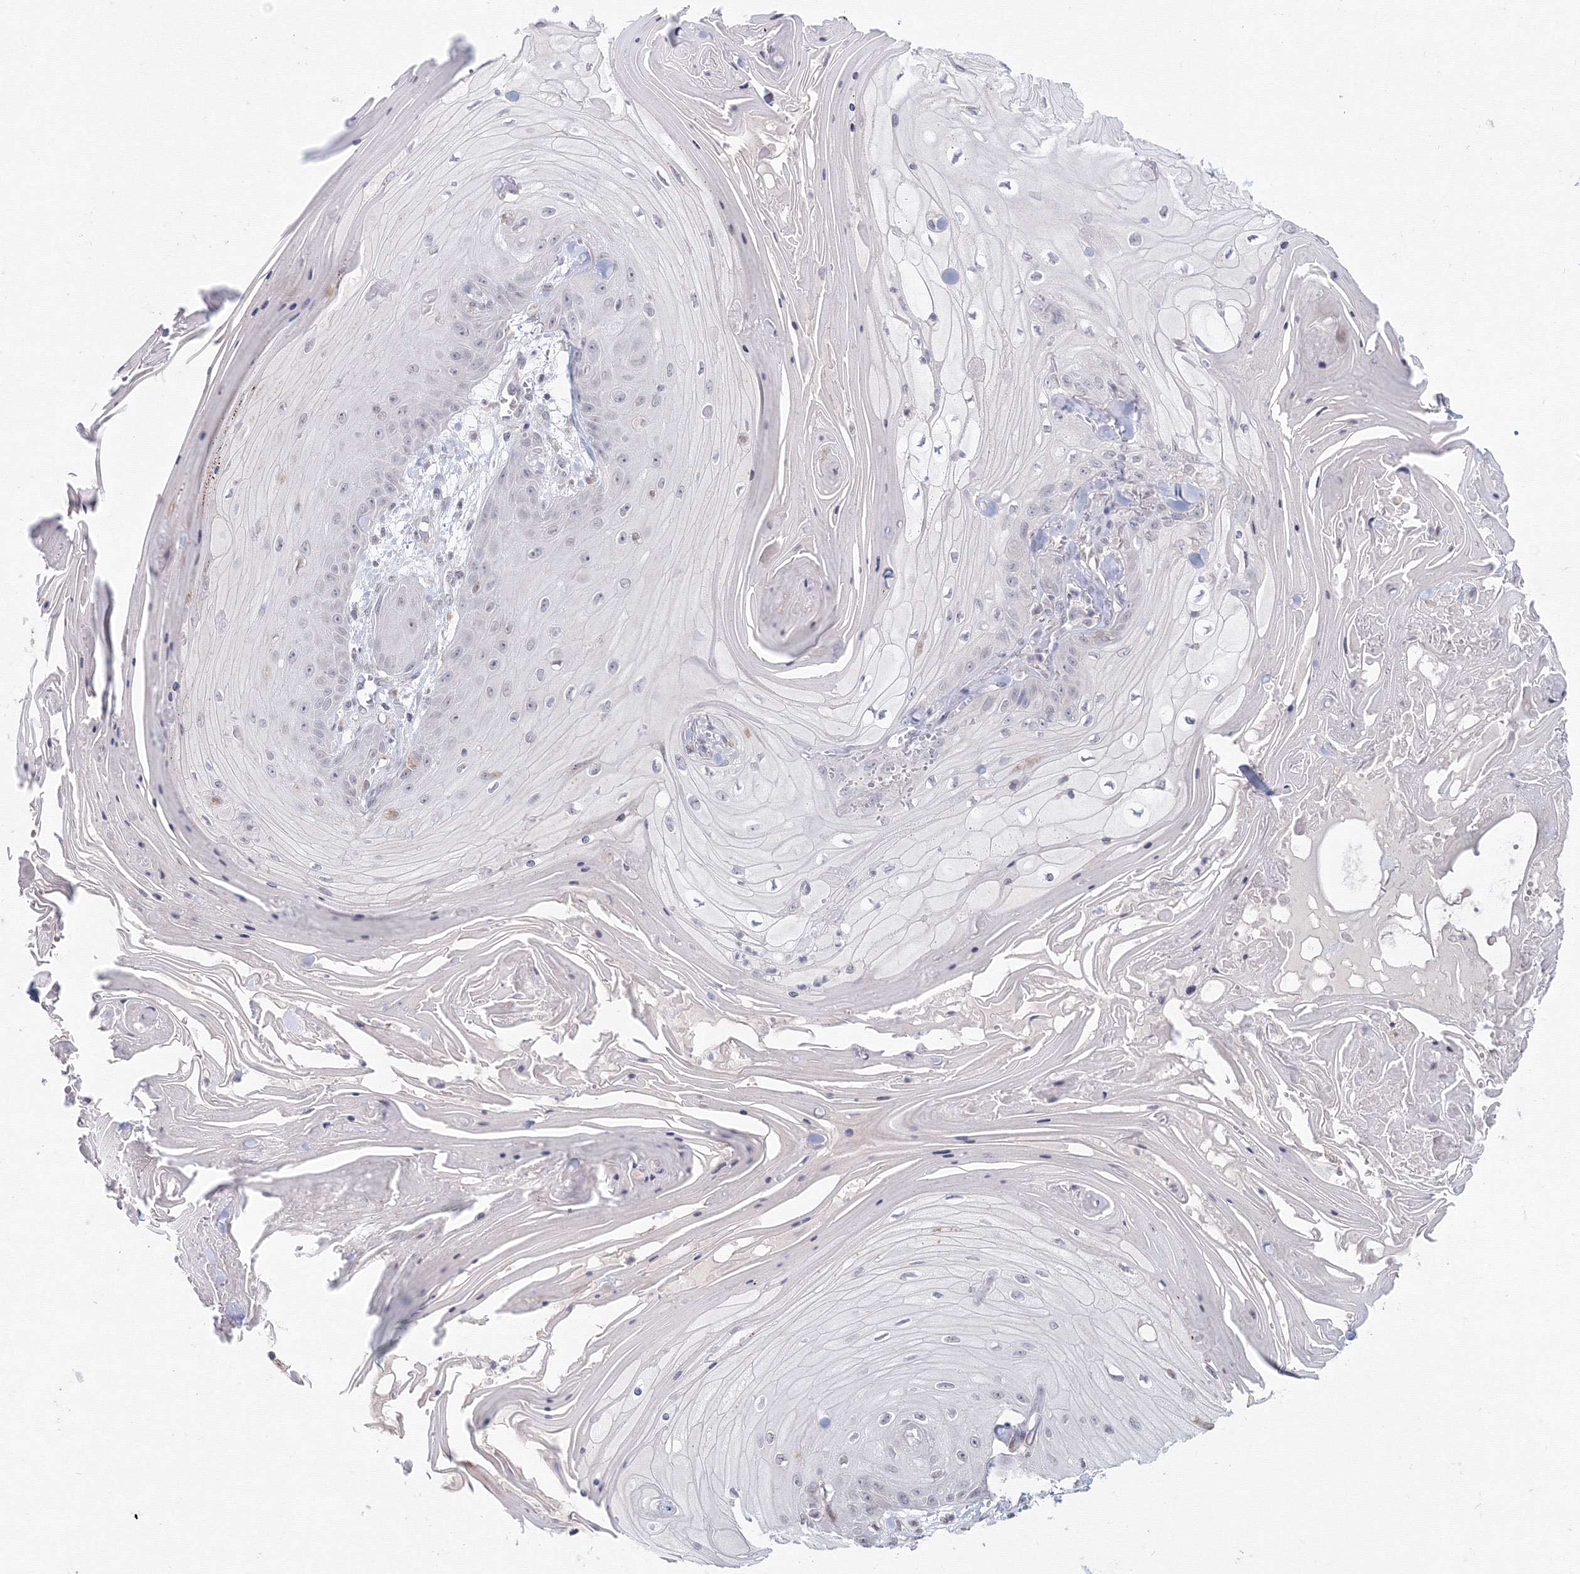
{"staining": {"intensity": "negative", "quantity": "none", "location": "none"}, "tissue": "skin cancer", "cell_type": "Tumor cells", "image_type": "cancer", "snomed": [{"axis": "morphology", "description": "Squamous cell carcinoma, NOS"}, {"axis": "topography", "description": "Skin"}], "caption": "Tumor cells show no significant protein staining in skin cancer.", "gene": "SLC7A7", "patient": {"sex": "male", "age": 74}}